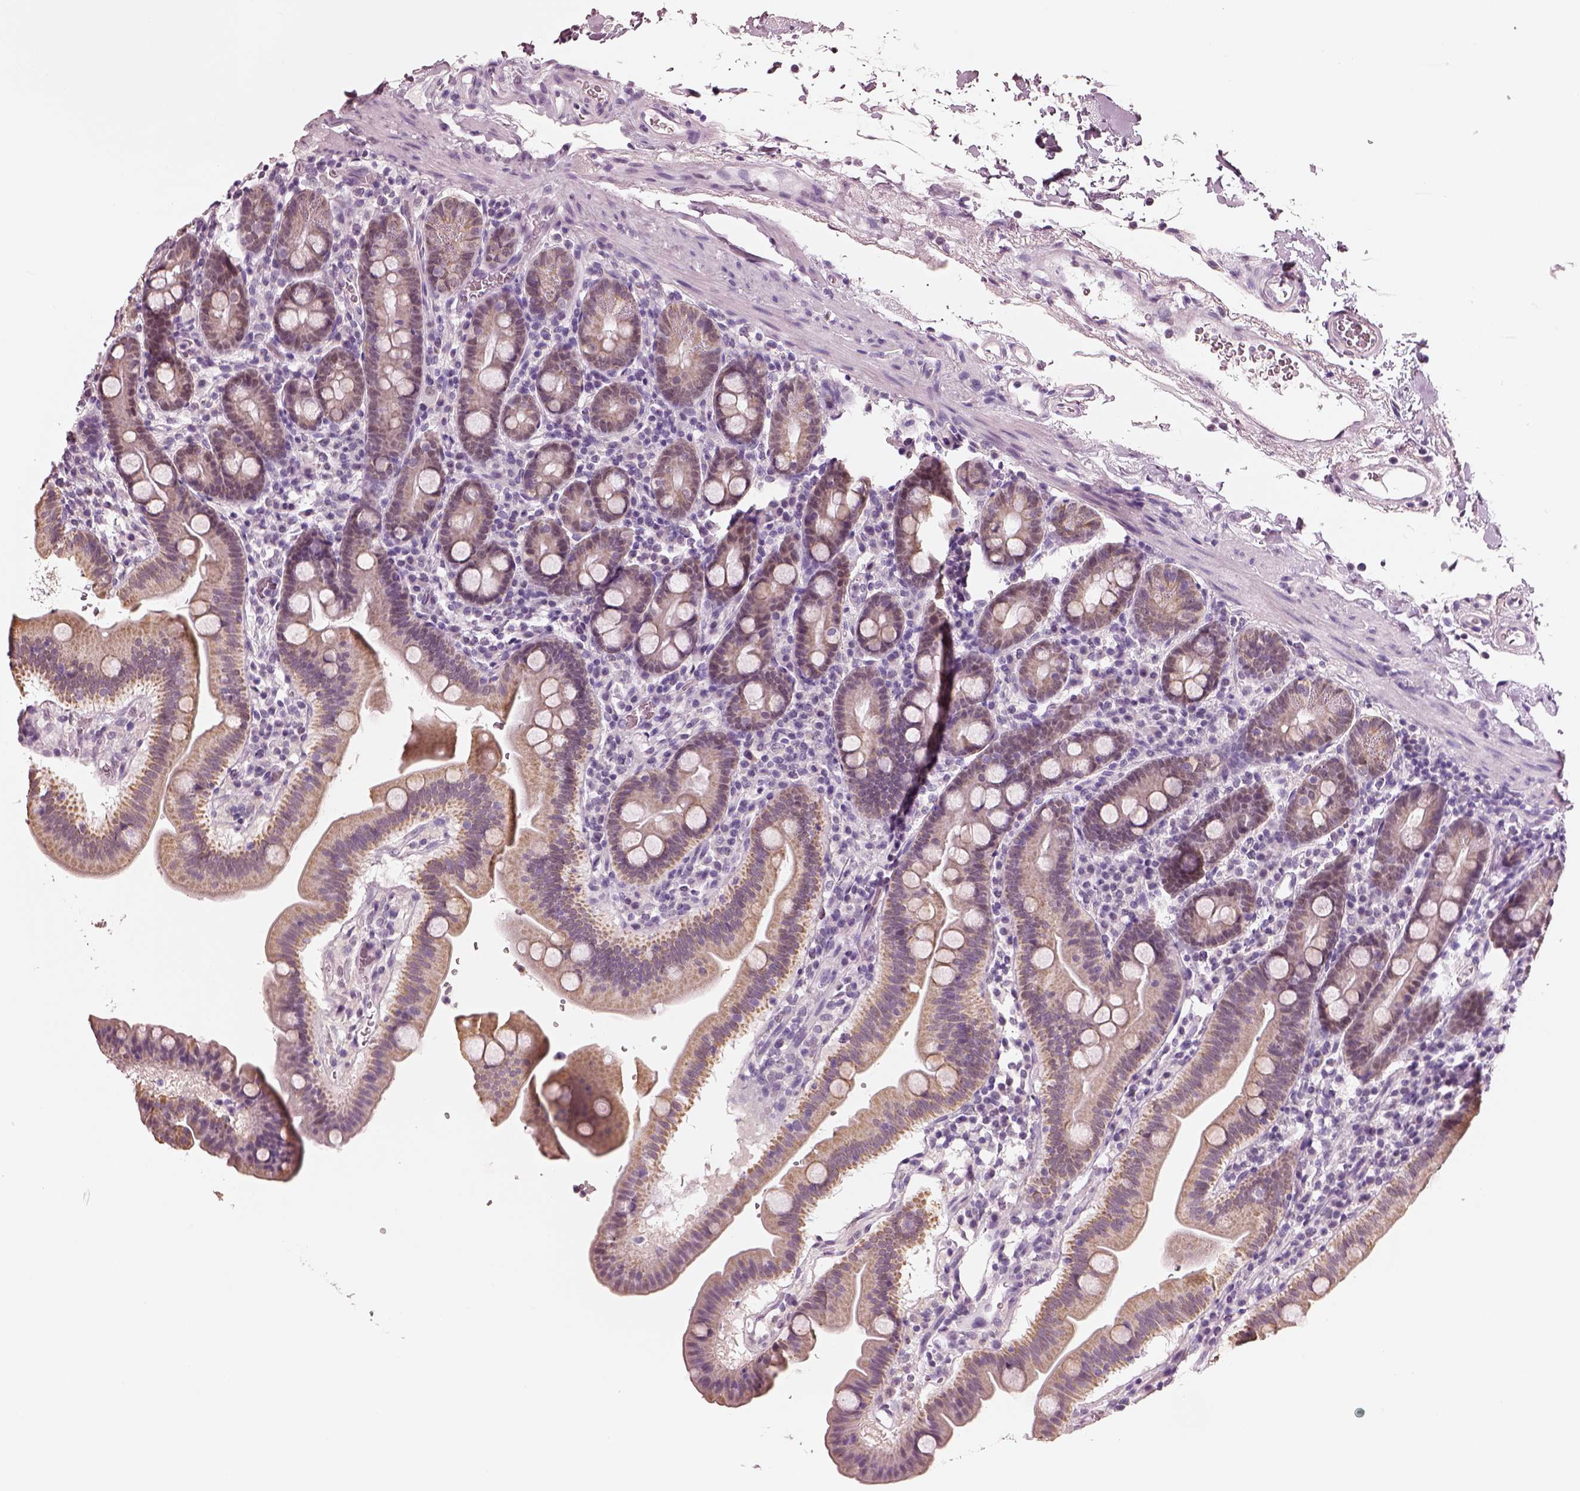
{"staining": {"intensity": "moderate", "quantity": ">75%", "location": "cytoplasmic/membranous"}, "tissue": "duodenum", "cell_type": "Glandular cells", "image_type": "normal", "snomed": [{"axis": "morphology", "description": "Normal tissue, NOS"}, {"axis": "topography", "description": "Duodenum"}], "caption": "Duodenum stained with IHC shows moderate cytoplasmic/membranous staining in about >75% of glandular cells.", "gene": "ELSPBP1", "patient": {"sex": "male", "age": 59}}